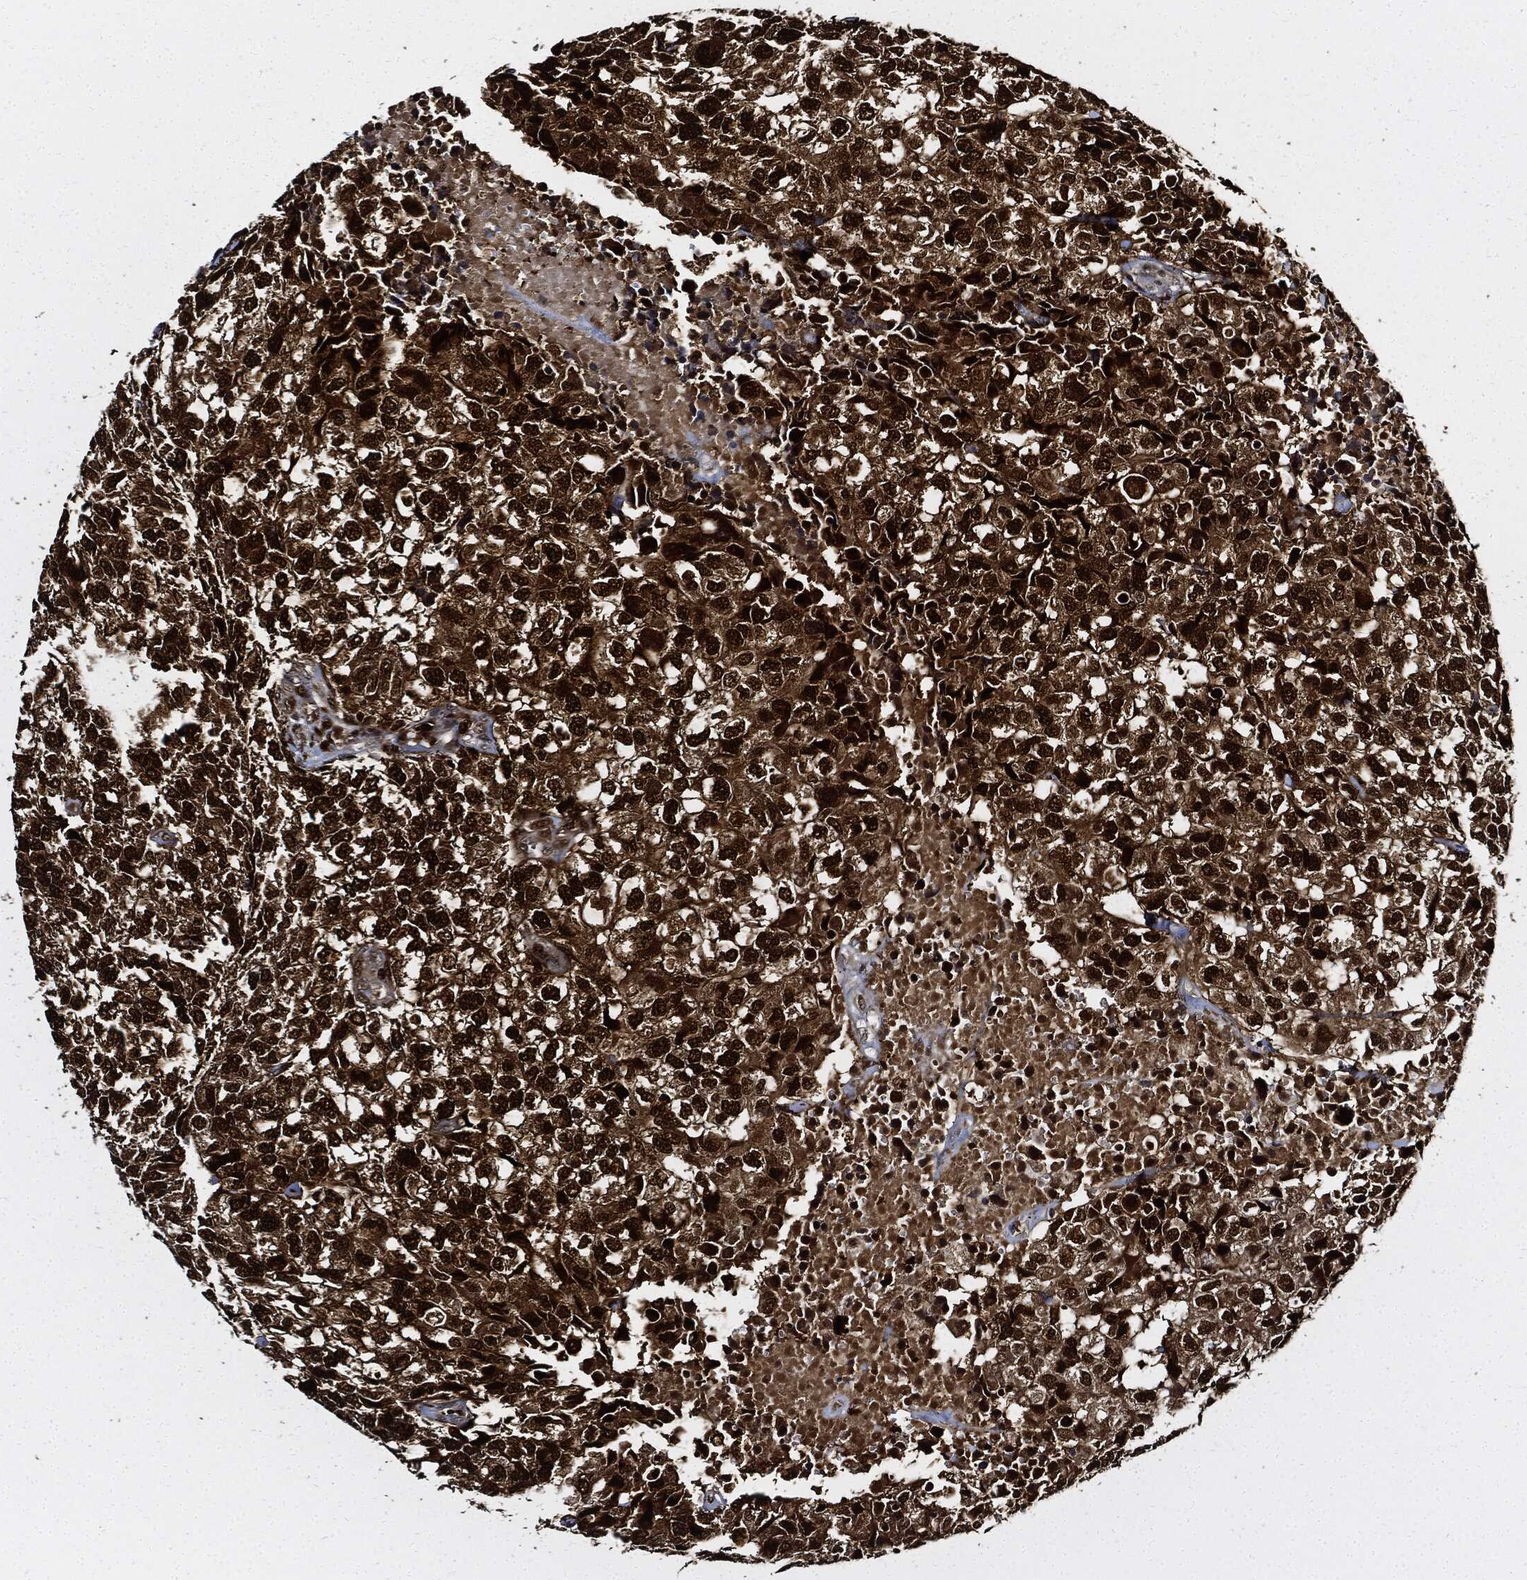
{"staining": {"intensity": "strong", "quantity": ">75%", "location": "cytoplasmic/membranous,nuclear"}, "tissue": "breast cancer", "cell_type": "Tumor cells", "image_type": "cancer", "snomed": [{"axis": "morphology", "description": "Duct carcinoma"}, {"axis": "topography", "description": "Breast"}], "caption": "Immunohistochemistry (DAB) staining of human intraductal carcinoma (breast) demonstrates strong cytoplasmic/membranous and nuclear protein expression in about >75% of tumor cells. (DAB IHC with brightfield microscopy, high magnification).", "gene": "PCNA", "patient": {"sex": "female", "age": 30}}